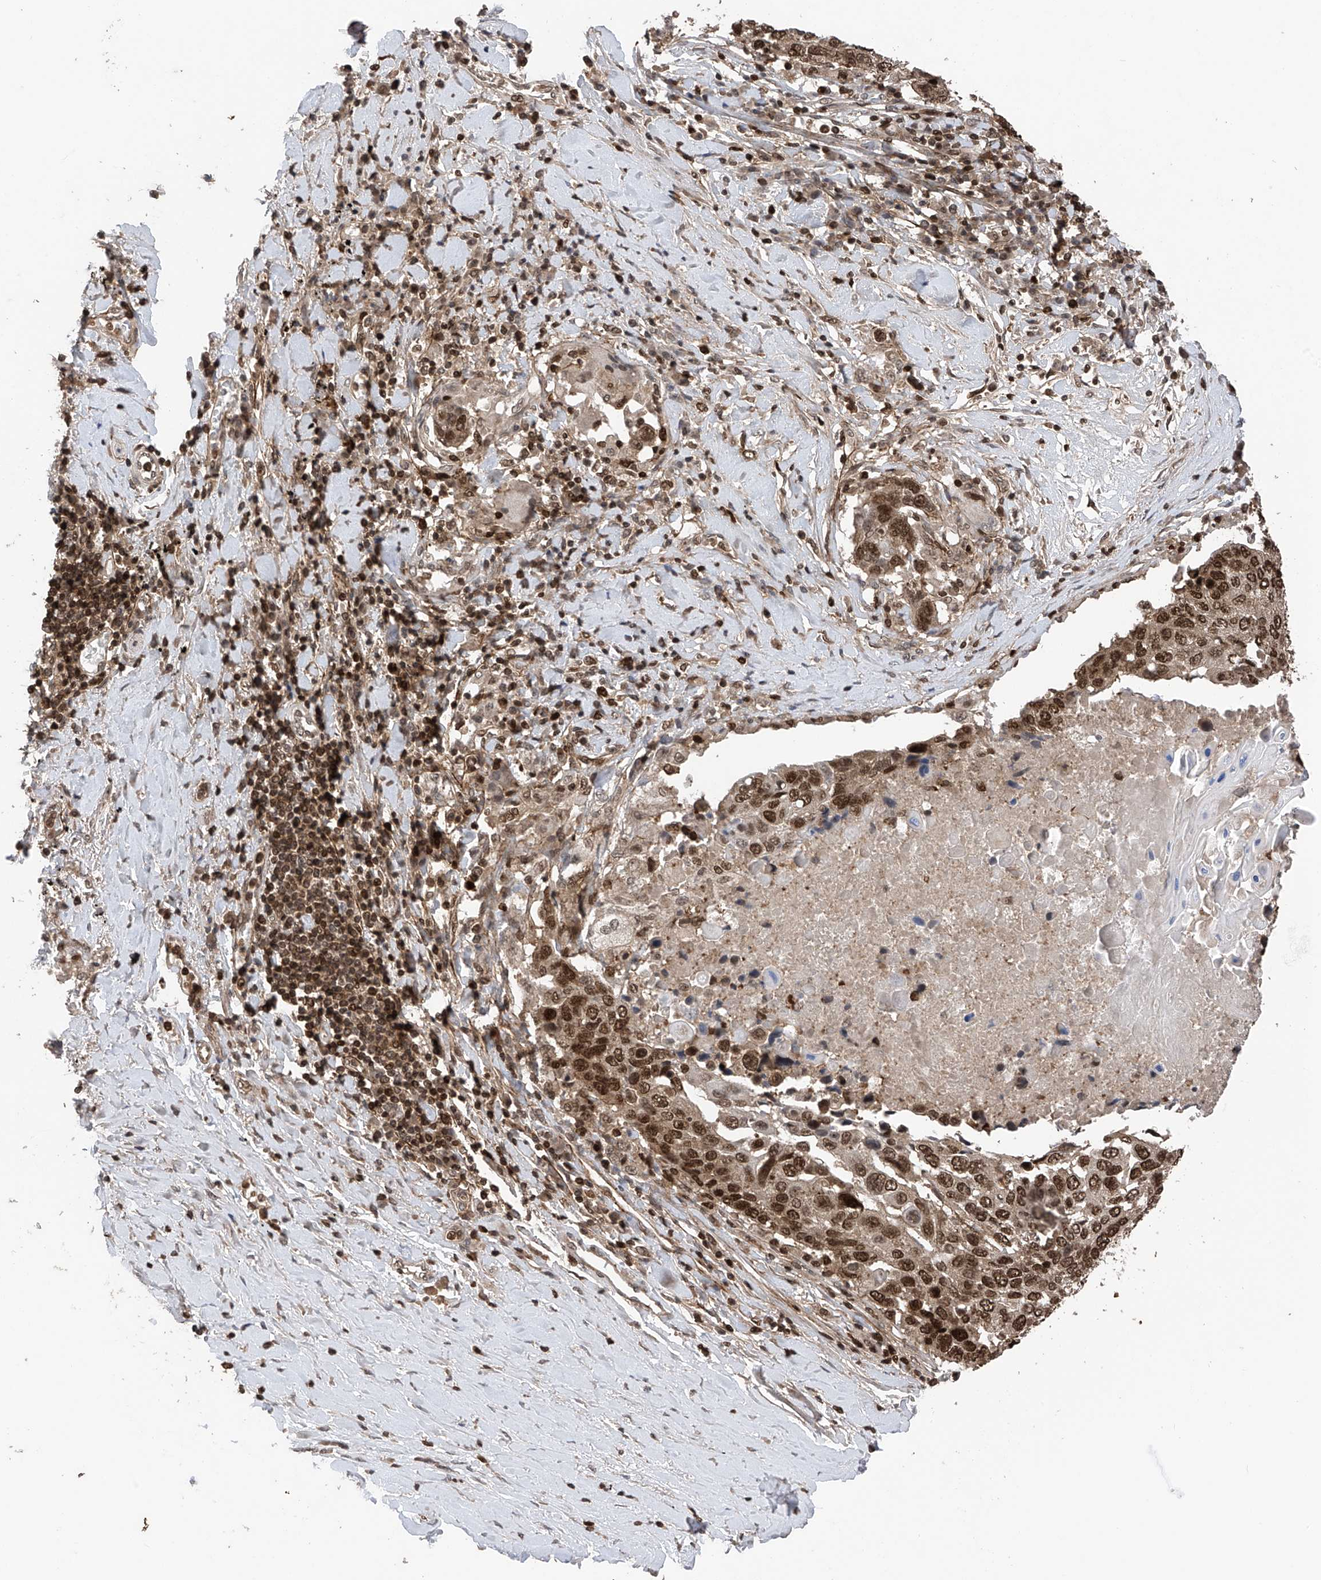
{"staining": {"intensity": "strong", "quantity": ">75%", "location": "nuclear"}, "tissue": "lung cancer", "cell_type": "Tumor cells", "image_type": "cancer", "snomed": [{"axis": "morphology", "description": "Squamous cell carcinoma, NOS"}, {"axis": "topography", "description": "Lung"}], "caption": "Tumor cells reveal strong nuclear positivity in approximately >75% of cells in squamous cell carcinoma (lung).", "gene": "DNAJC9", "patient": {"sex": "male", "age": 66}}